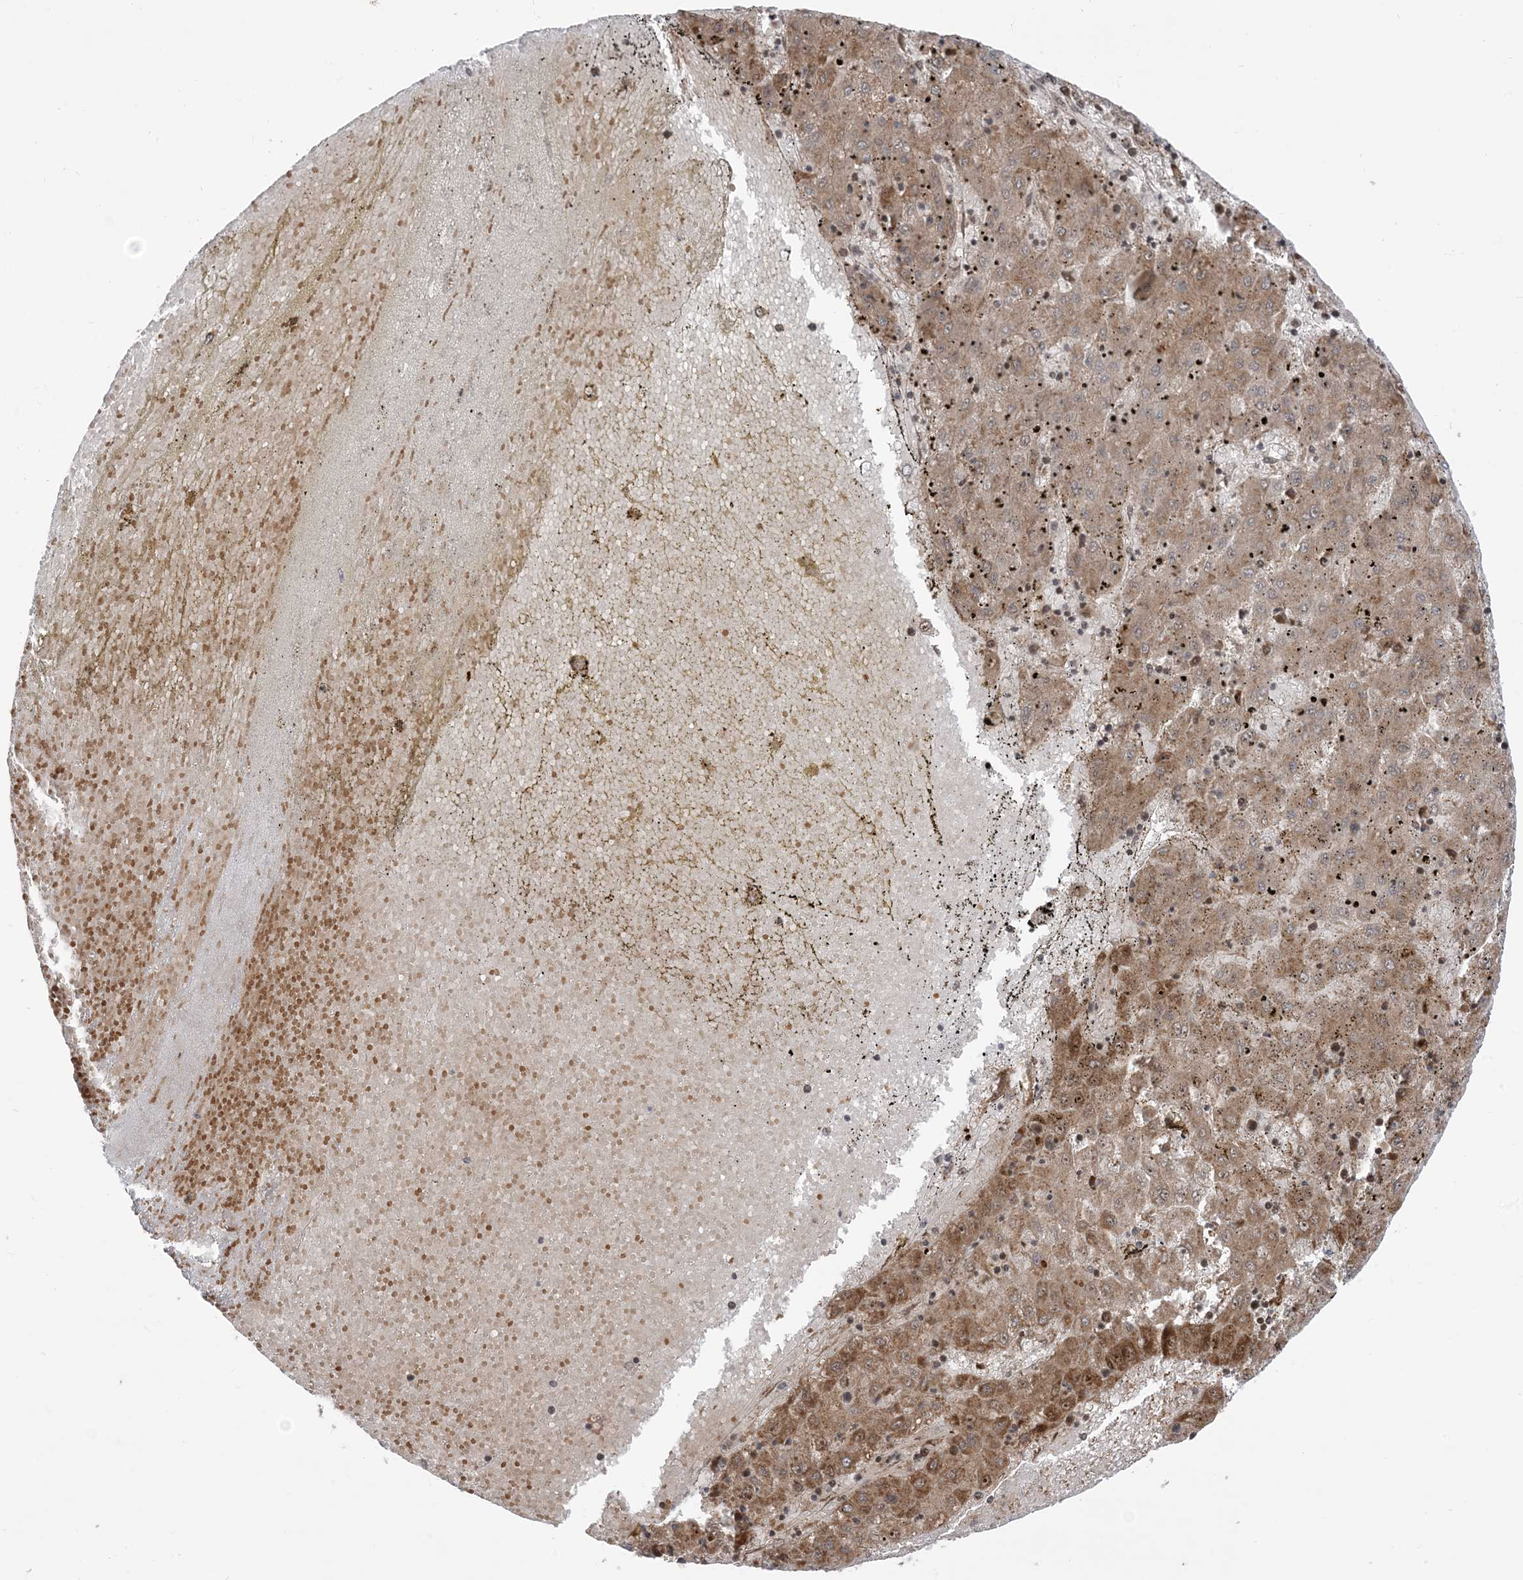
{"staining": {"intensity": "moderate", "quantity": "25%-75%", "location": "cytoplasmic/membranous"}, "tissue": "liver cancer", "cell_type": "Tumor cells", "image_type": "cancer", "snomed": [{"axis": "morphology", "description": "Carcinoma, Hepatocellular, NOS"}, {"axis": "topography", "description": "Liver"}], "caption": "This image demonstrates immunohistochemistry (IHC) staining of hepatocellular carcinoma (liver), with medium moderate cytoplasmic/membranous positivity in approximately 25%-75% of tumor cells.", "gene": "CASP4", "patient": {"sex": "male", "age": 72}}